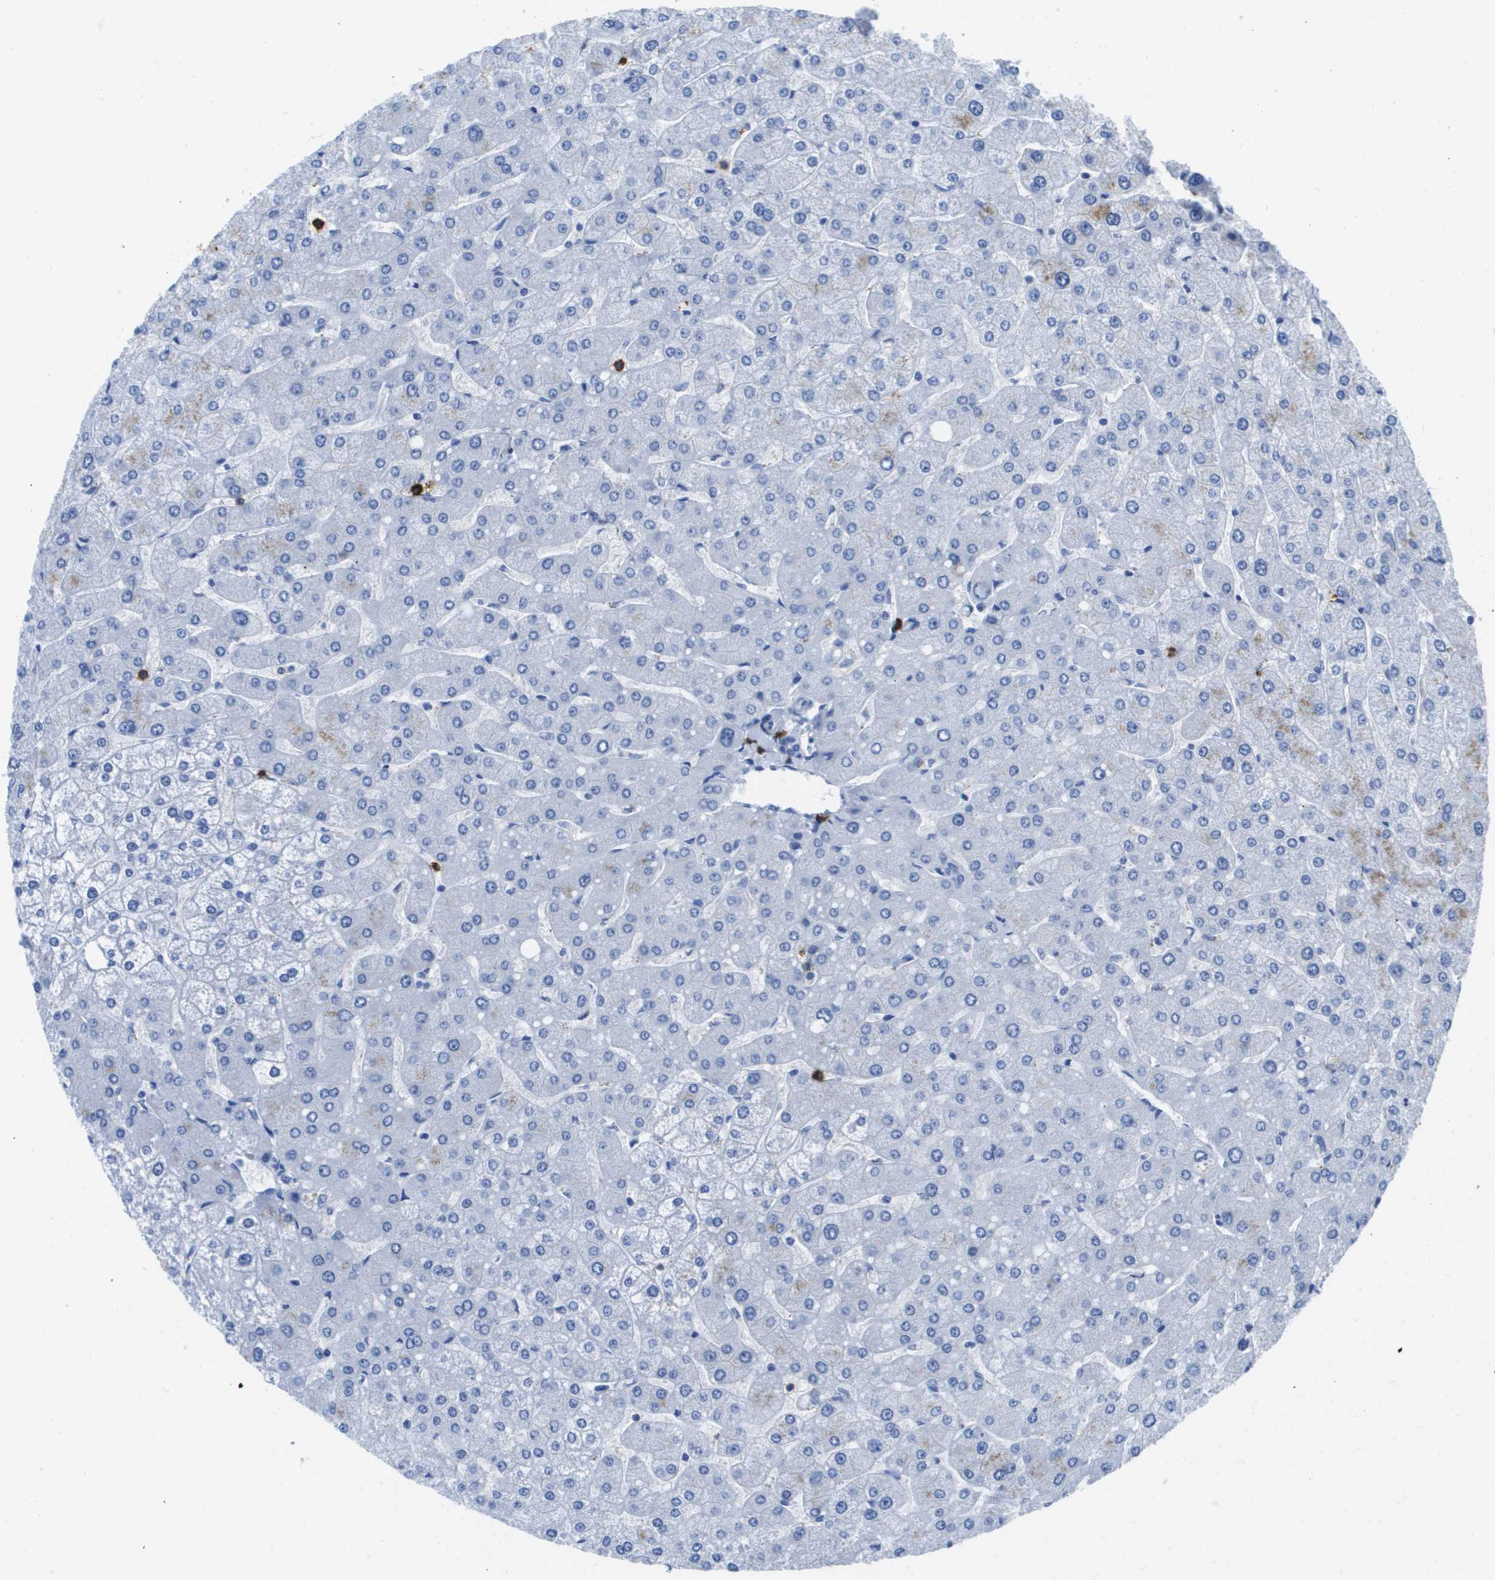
{"staining": {"intensity": "negative", "quantity": "none", "location": "none"}, "tissue": "liver", "cell_type": "Cholangiocytes", "image_type": "normal", "snomed": [{"axis": "morphology", "description": "Normal tissue, NOS"}, {"axis": "topography", "description": "Liver"}], "caption": "Immunohistochemistry (IHC) image of unremarkable liver: human liver stained with DAB reveals no significant protein expression in cholangiocytes.", "gene": "MS4A1", "patient": {"sex": "male", "age": 55}}